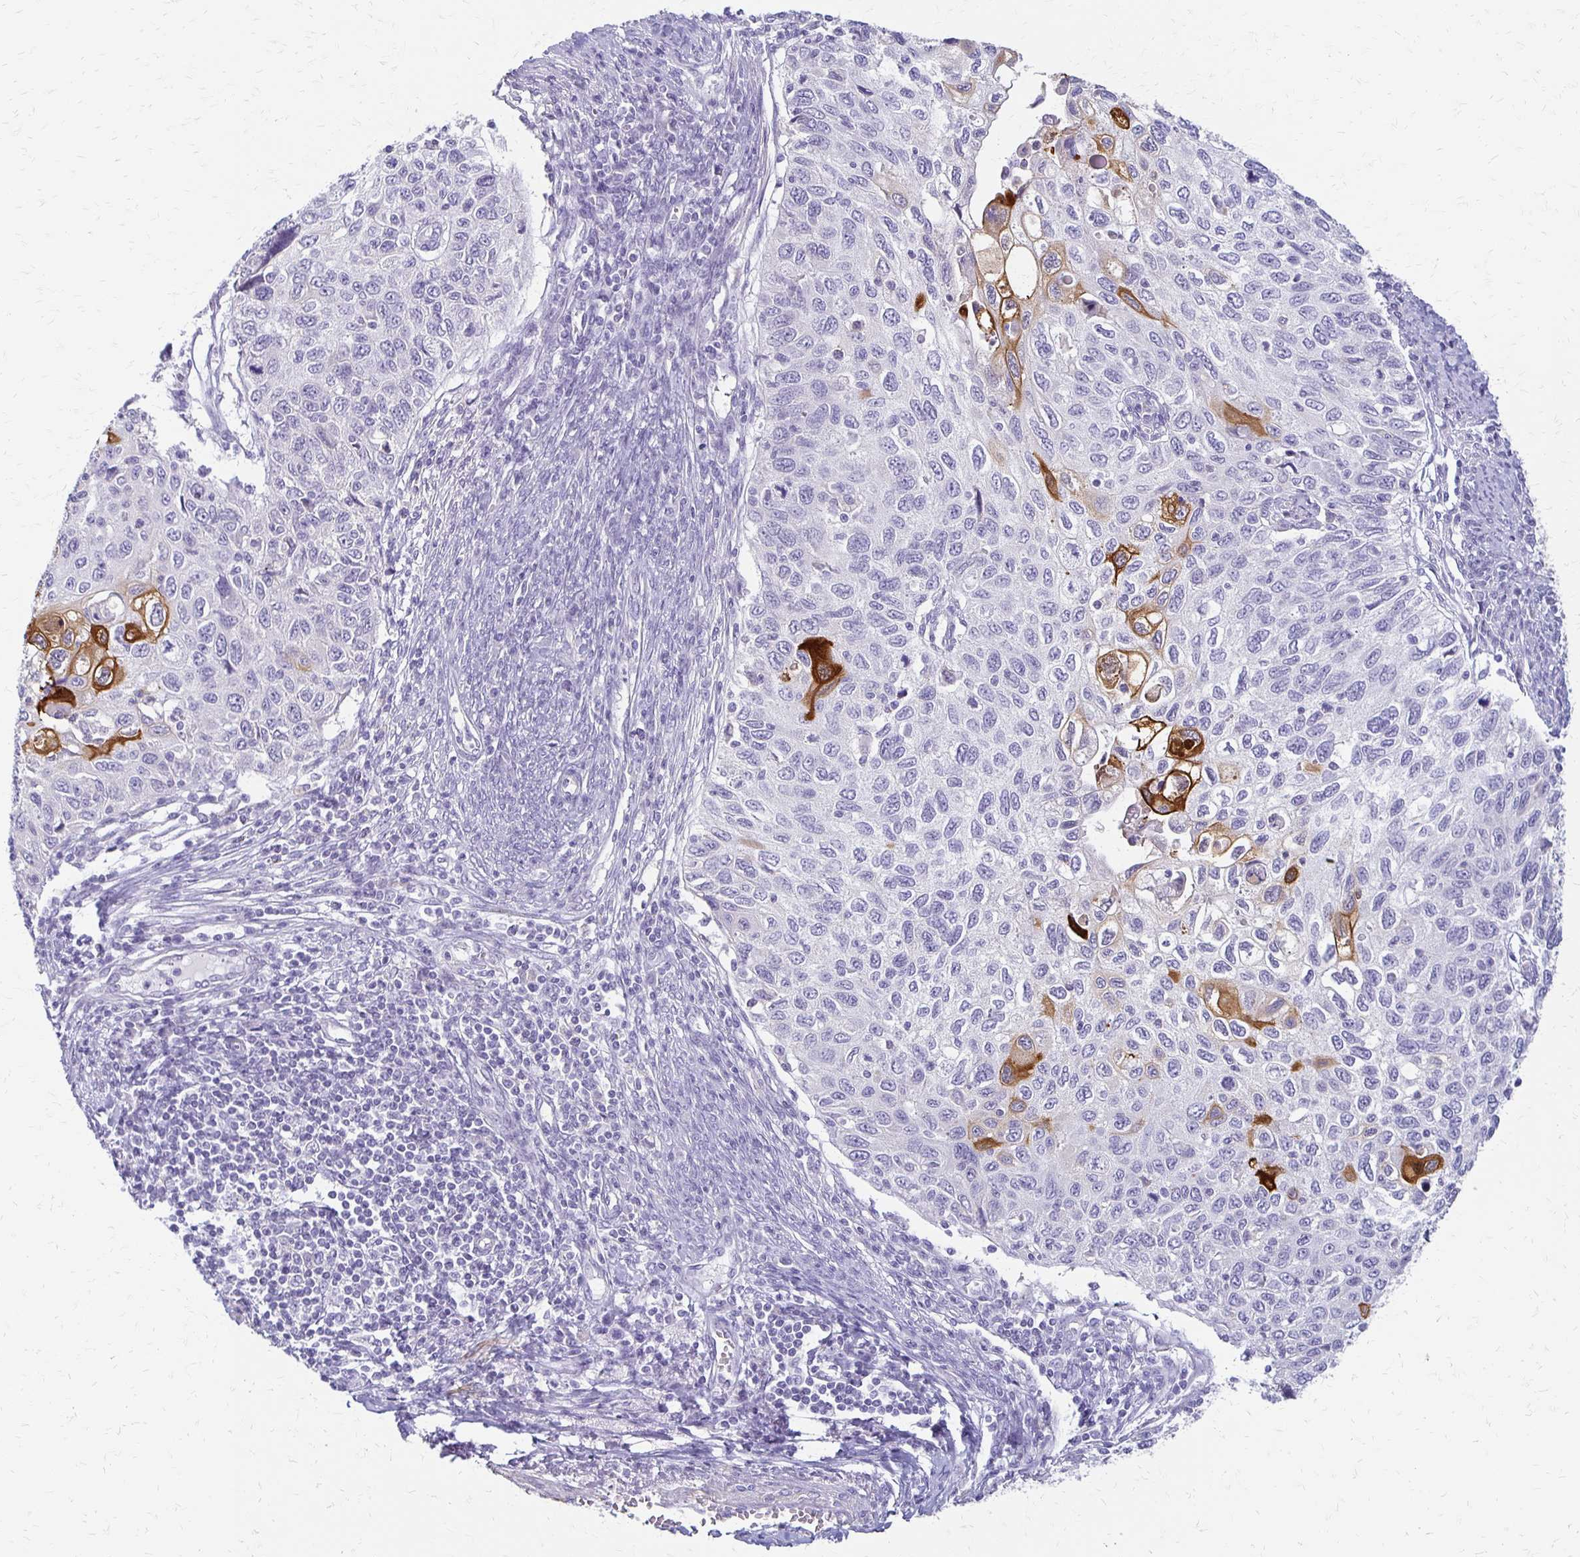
{"staining": {"intensity": "strong", "quantity": "<25%", "location": "cytoplasmic/membranous"}, "tissue": "cervical cancer", "cell_type": "Tumor cells", "image_type": "cancer", "snomed": [{"axis": "morphology", "description": "Squamous cell carcinoma, NOS"}, {"axis": "topography", "description": "Cervix"}], "caption": "High-power microscopy captured an immunohistochemistry micrograph of cervical cancer, revealing strong cytoplasmic/membranous positivity in approximately <25% of tumor cells. The protein is shown in brown color, while the nuclei are stained blue.", "gene": "IVL", "patient": {"sex": "female", "age": 70}}